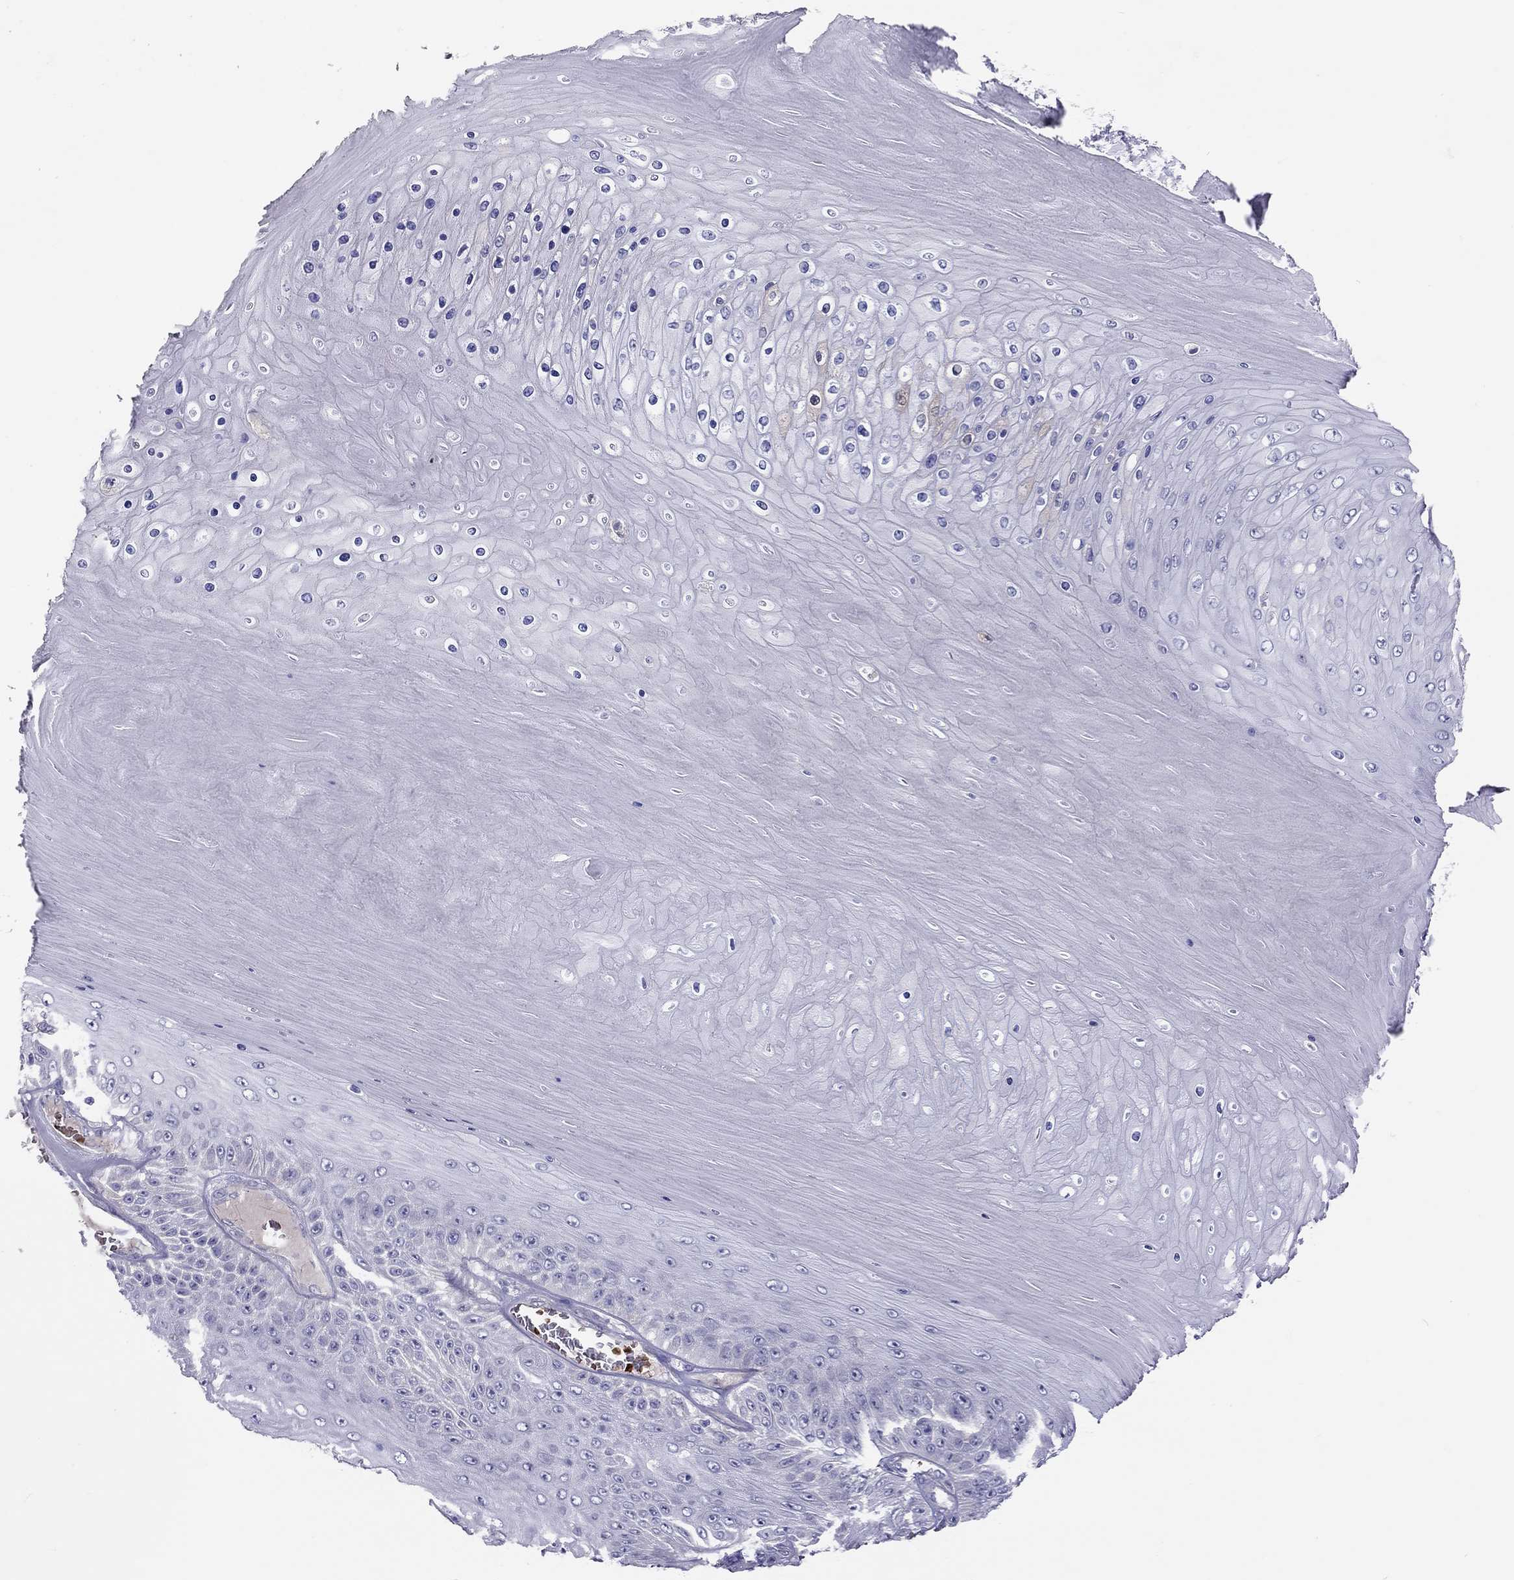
{"staining": {"intensity": "negative", "quantity": "none", "location": "none"}, "tissue": "skin cancer", "cell_type": "Tumor cells", "image_type": "cancer", "snomed": [{"axis": "morphology", "description": "Squamous cell carcinoma, NOS"}, {"axis": "topography", "description": "Skin"}], "caption": "High power microscopy image of an immunohistochemistry (IHC) image of skin cancer (squamous cell carcinoma), revealing no significant staining in tumor cells.", "gene": "FRMD1", "patient": {"sex": "male", "age": 62}}